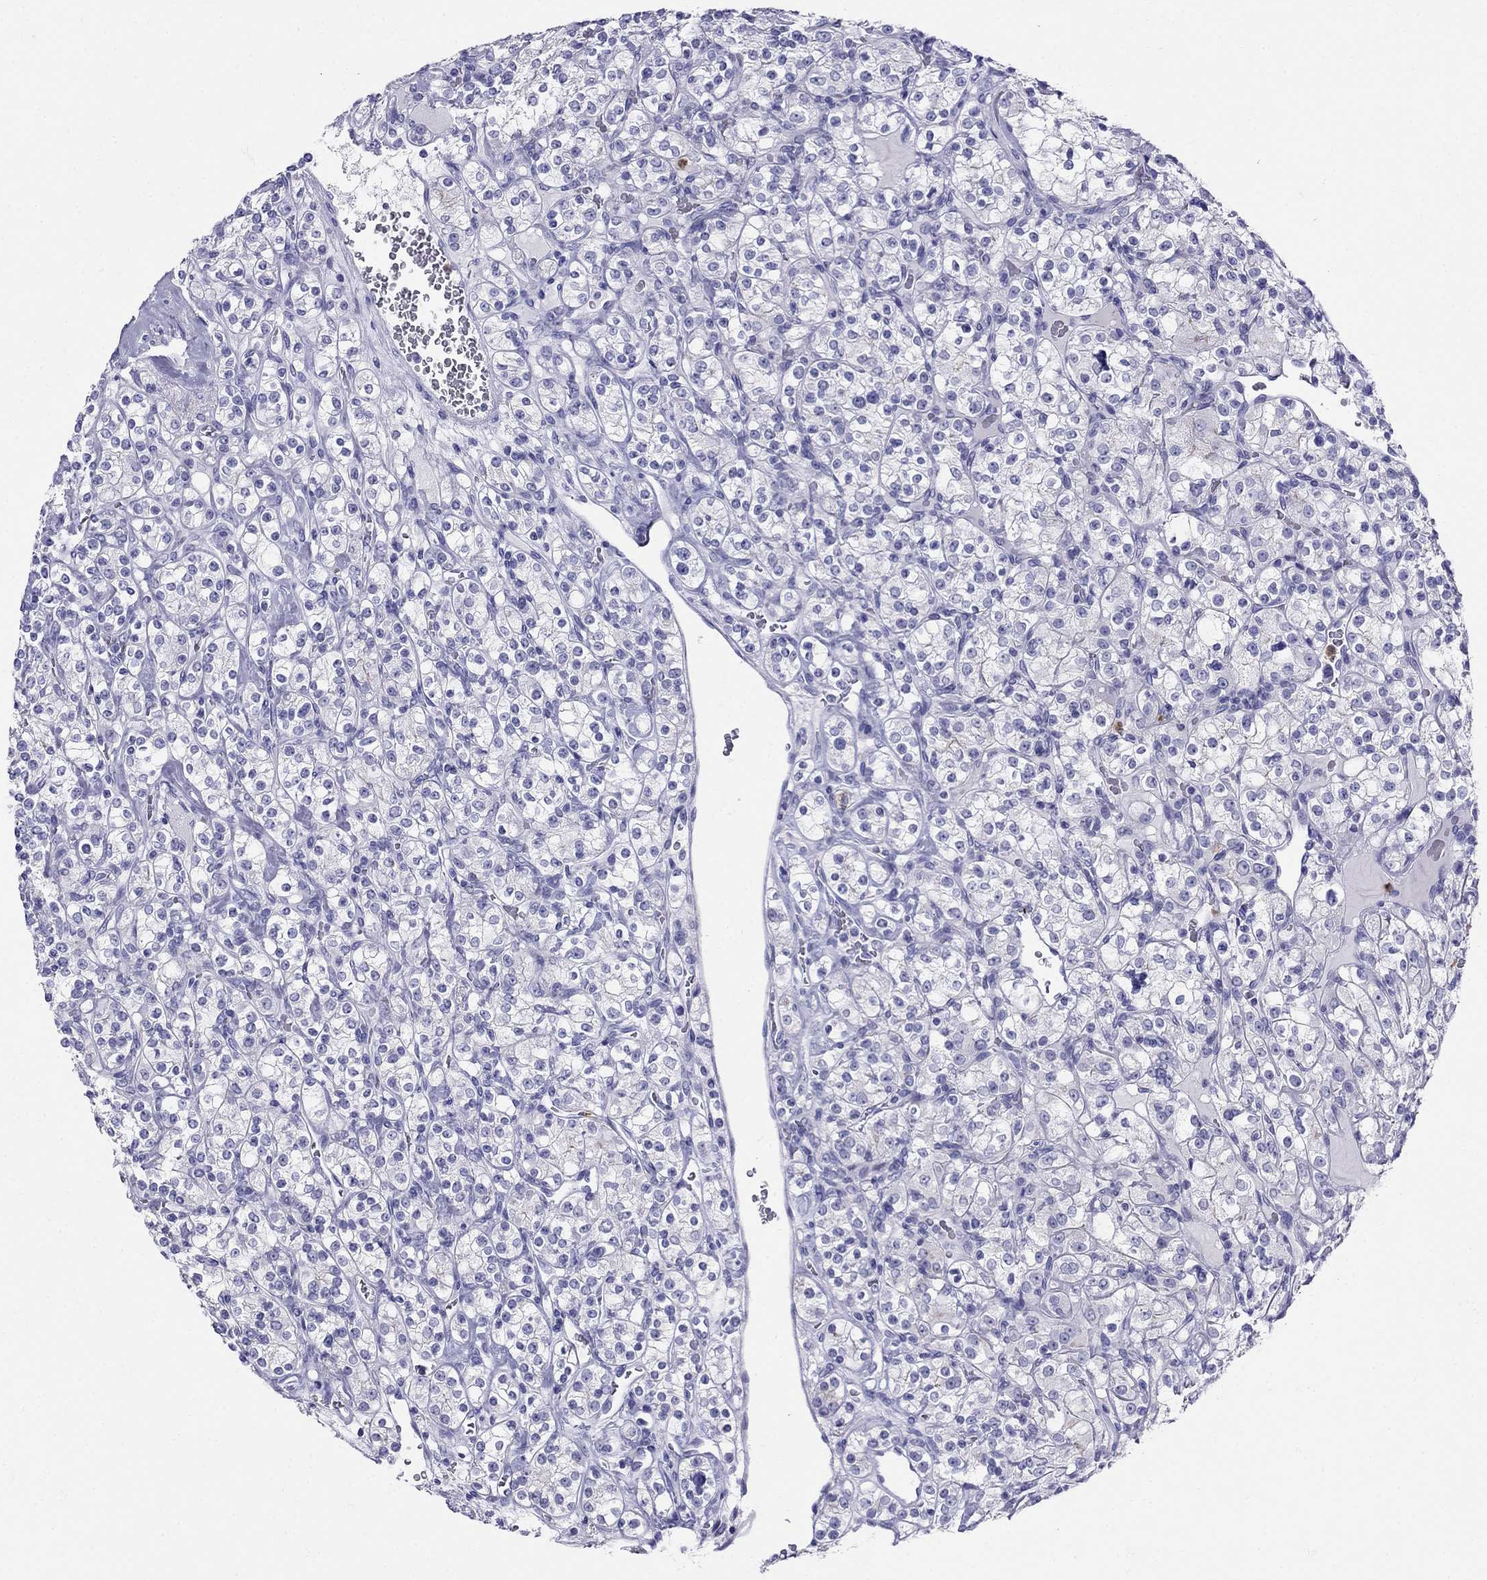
{"staining": {"intensity": "negative", "quantity": "none", "location": "none"}, "tissue": "renal cancer", "cell_type": "Tumor cells", "image_type": "cancer", "snomed": [{"axis": "morphology", "description": "Adenocarcinoma, NOS"}, {"axis": "topography", "description": "Kidney"}], "caption": "This is an immunohistochemistry (IHC) micrograph of human adenocarcinoma (renal). There is no expression in tumor cells.", "gene": "PPP1R36", "patient": {"sex": "male", "age": 77}}